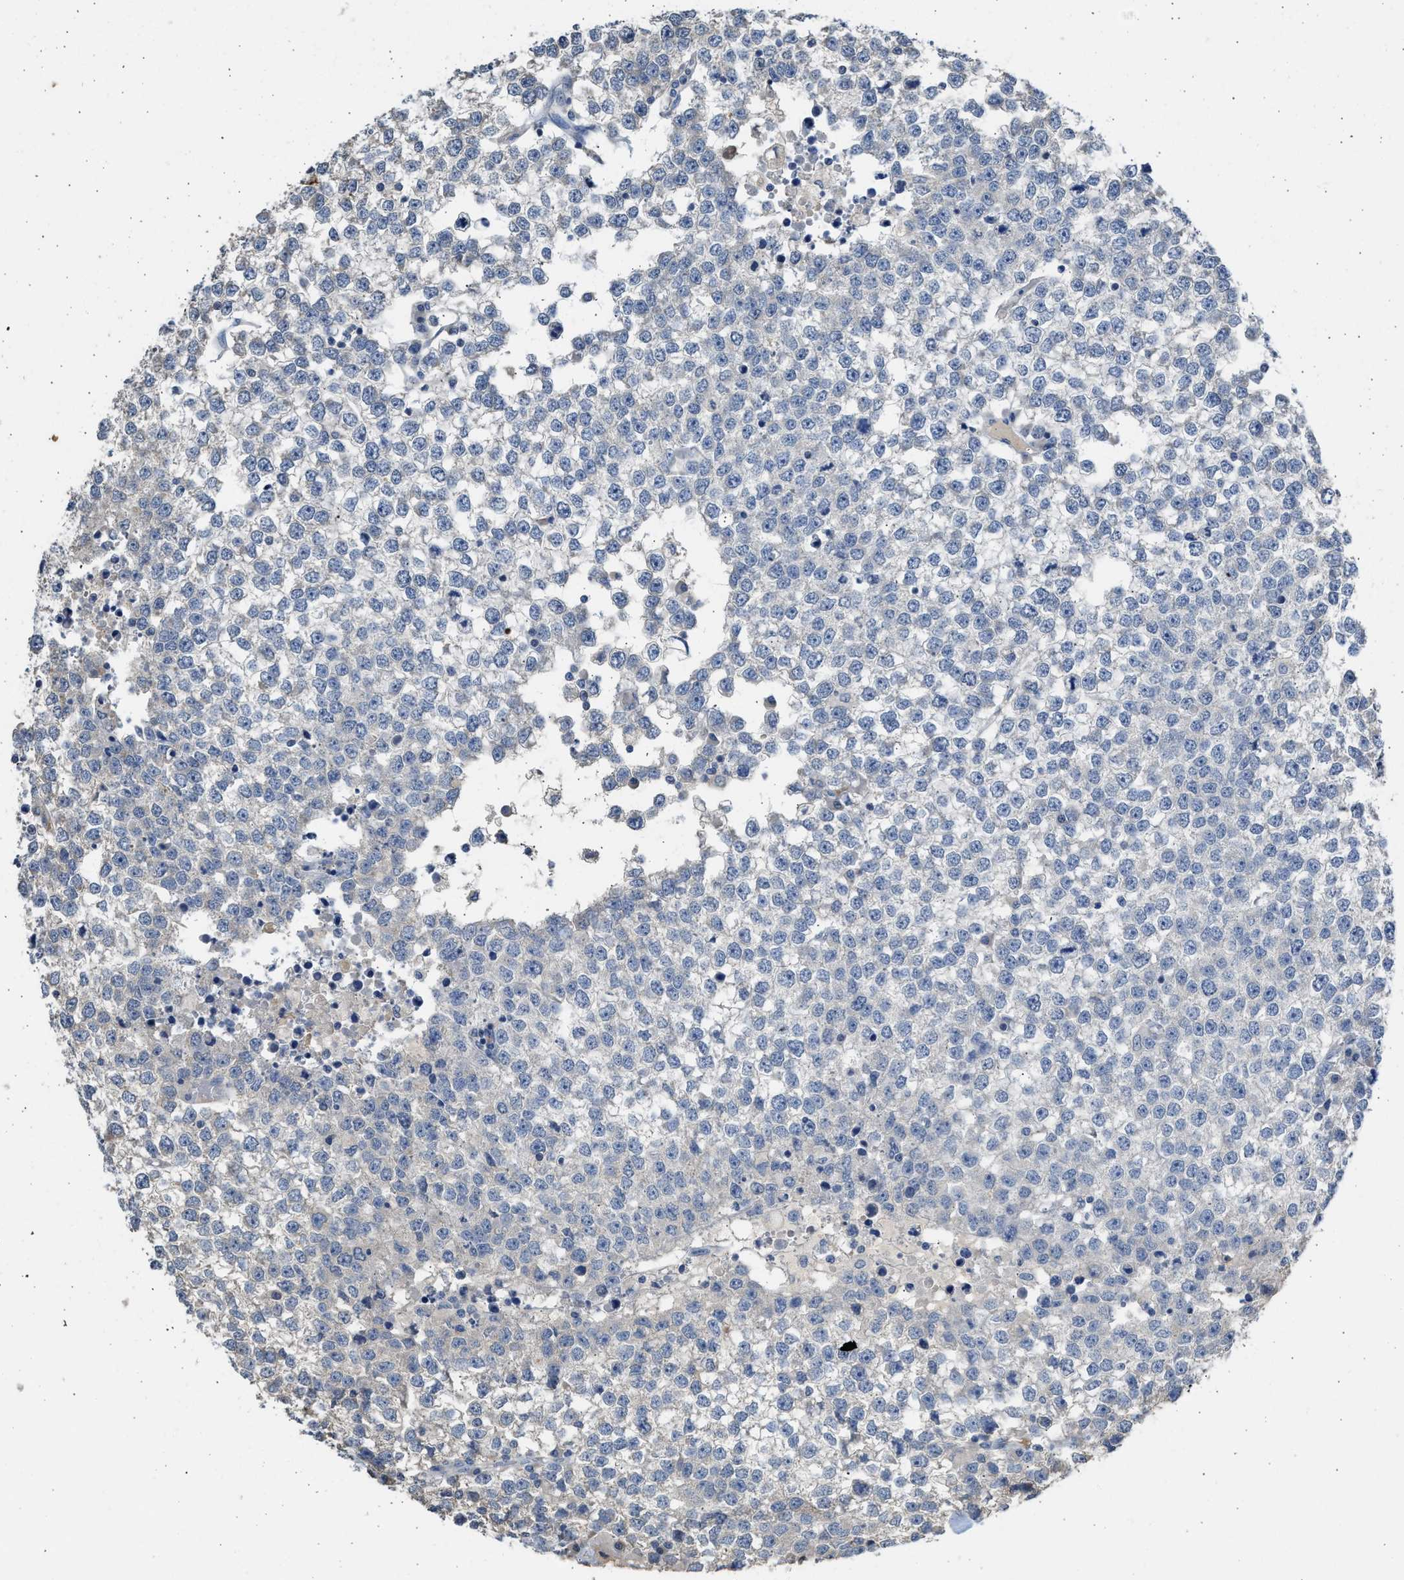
{"staining": {"intensity": "negative", "quantity": "none", "location": "none"}, "tissue": "testis cancer", "cell_type": "Tumor cells", "image_type": "cancer", "snomed": [{"axis": "morphology", "description": "Seminoma, NOS"}, {"axis": "topography", "description": "Testis"}], "caption": "A photomicrograph of human testis cancer is negative for staining in tumor cells.", "gene": "SULT2A1", "patient": {"sex": "male", "age": 65}}